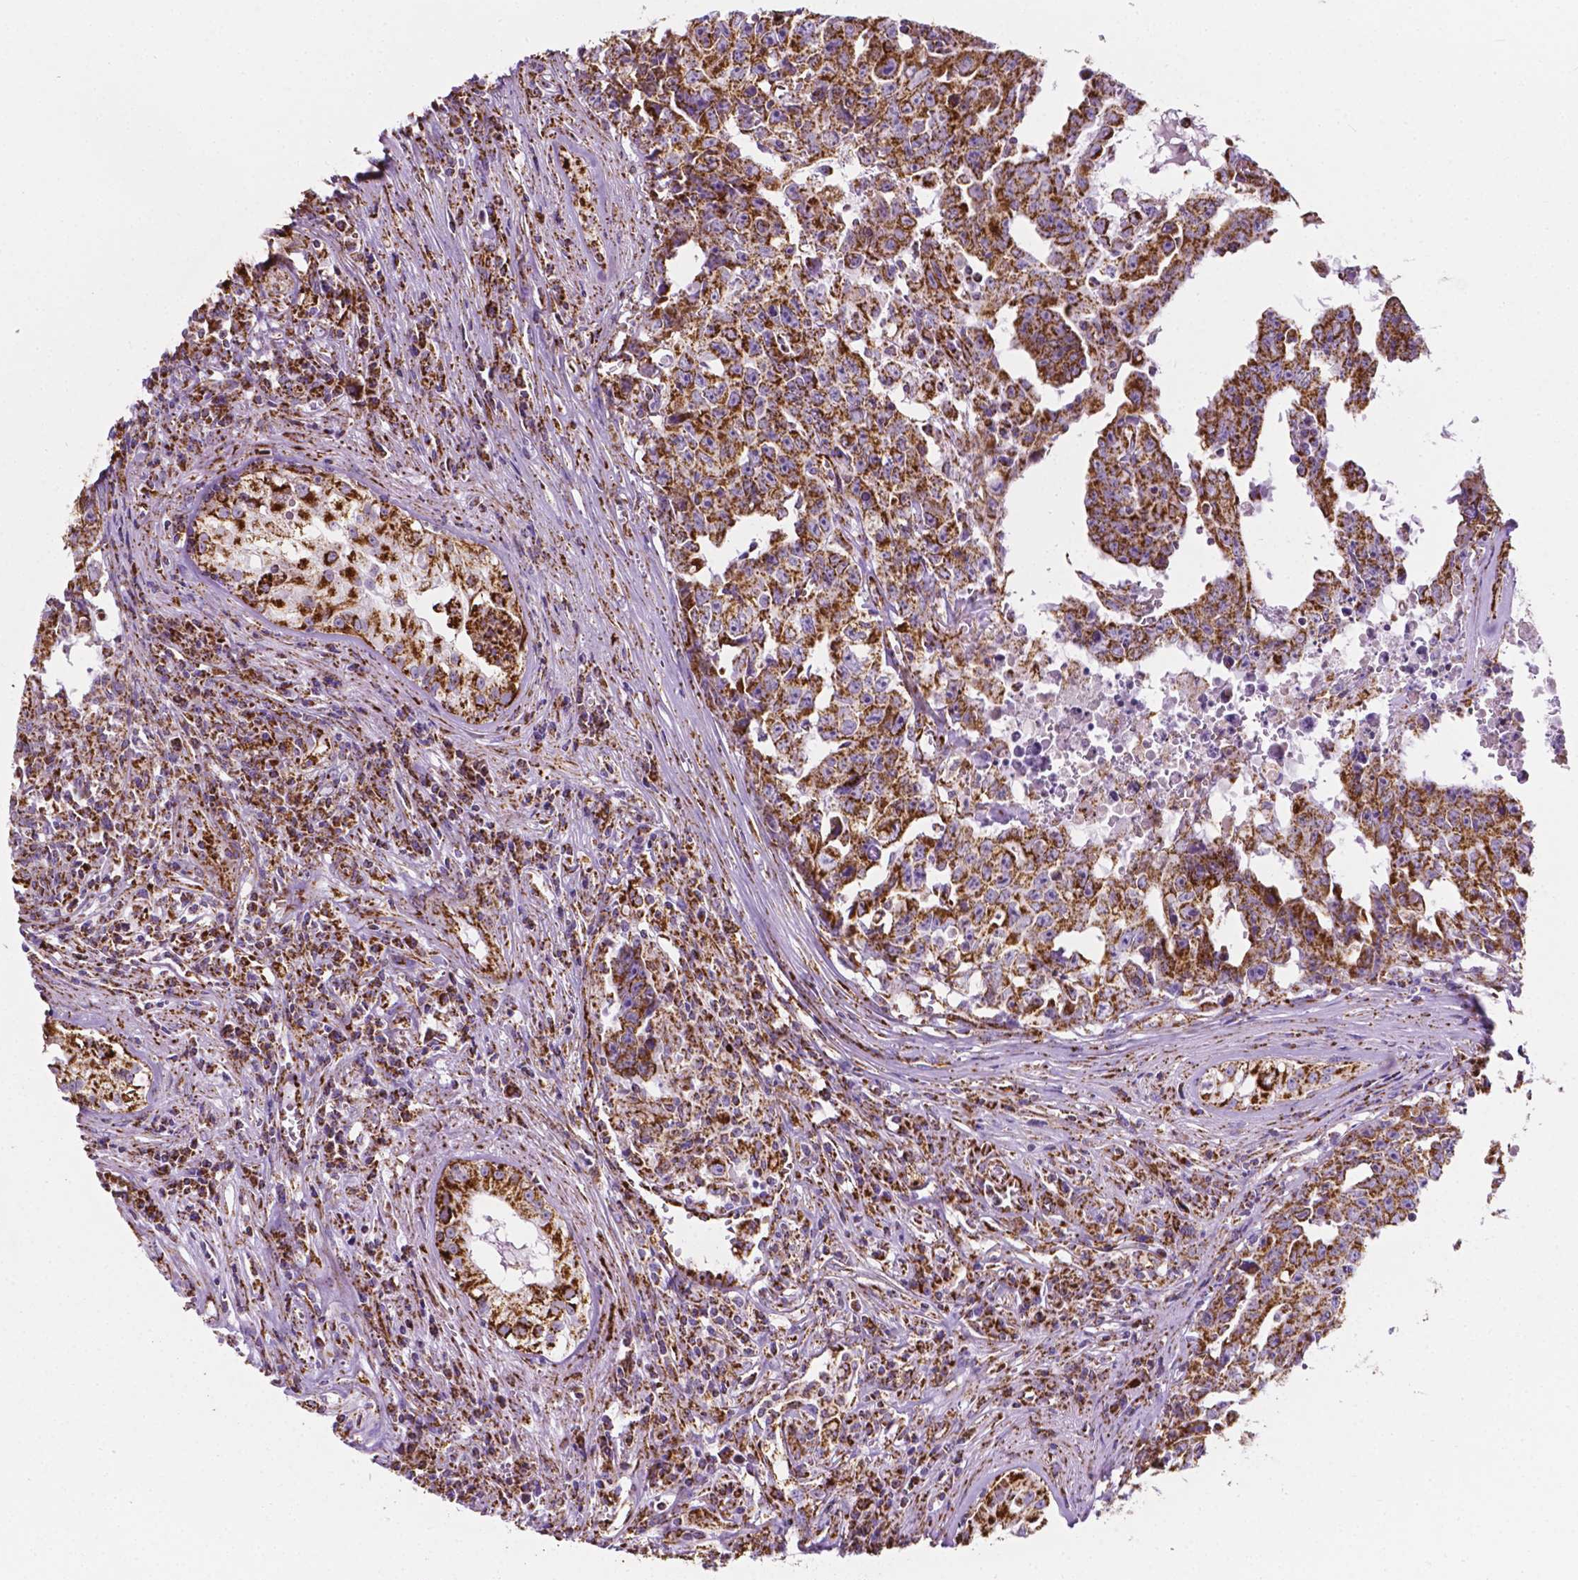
{"staining": {"intensity": "strong", "quantity": ">75%", "location": "cytoplasmic/membranous"}, "tissue": "testis cancer", "cell_type": "Tumor cells", "image_type": "cancer", "snomed": [{"axis": "morphology", "description": "Carcinoma, Embryonal, NOS"}, {"axis": "topography", "description": "Testis"}], "caption": "Brown immunohistochemical staining in testis cancer demonstrates strong cytoplasmic/membranous expression in about >75% of tumor cells.", "gene": "RMDN3", "patient": {"sex": "male", "age": 22}}